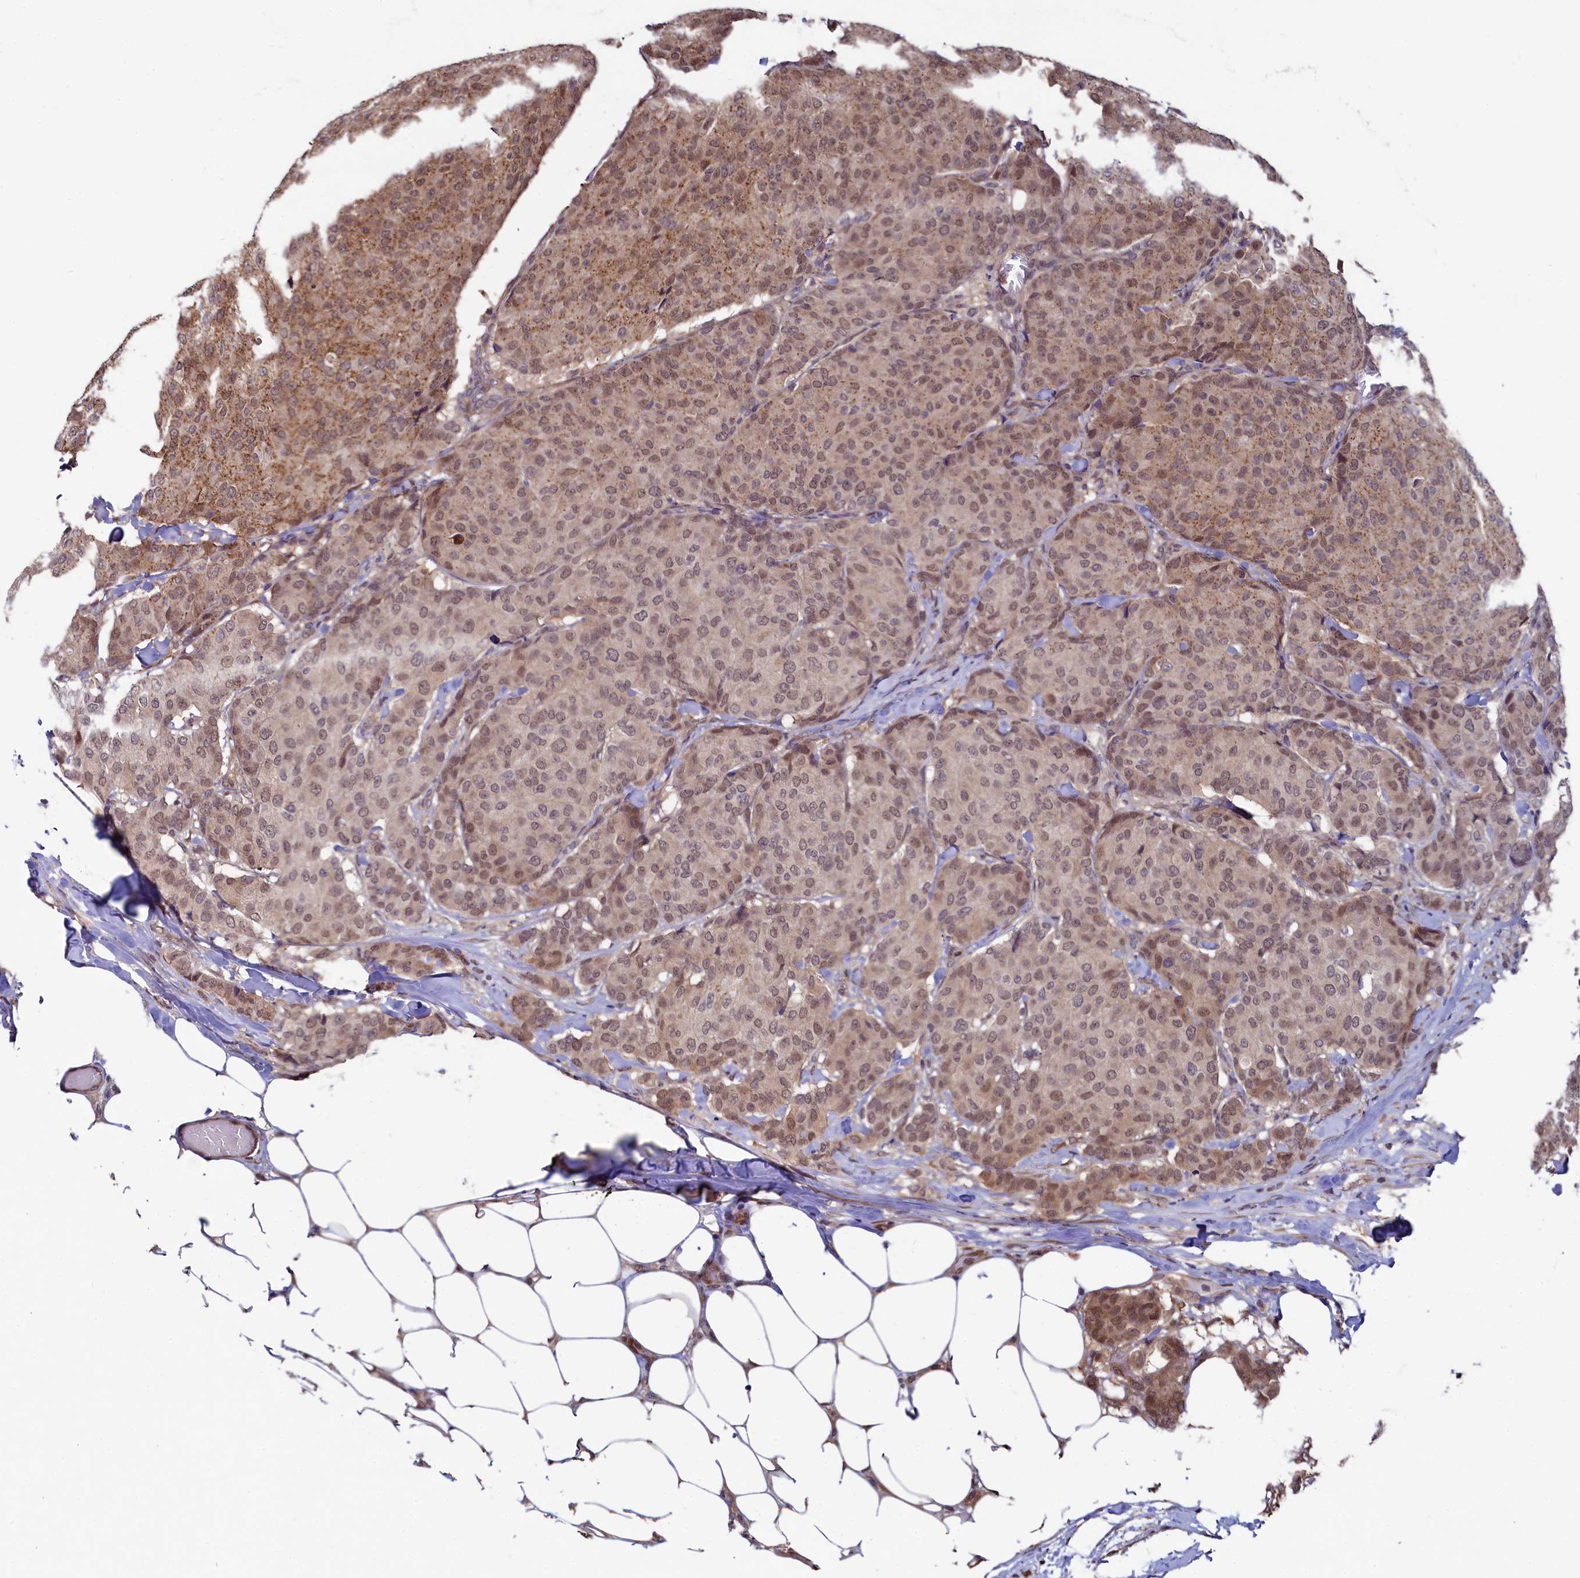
{"staining": {"intensity": "moderate", "quantity": ">75%", "location": "cytoplasmic/membranous,nuclear"}, "tissue": "breast cancer", "cell_type": "Tumor cells", "image_type": "cancer", "snomed": [{"axis": "morphology", "description": "Duct carcinoma"}, {"axis": "topography", "description": "Breast"}], "caption": "Breast cancer was stained to show a protein in brown. There is medium levels of moderate cytoplasmic/membranous and nuclear expression in about >75% of tumor cells.", "gene": "LEO1", "patient": {"sex": "female", "age": 75}}